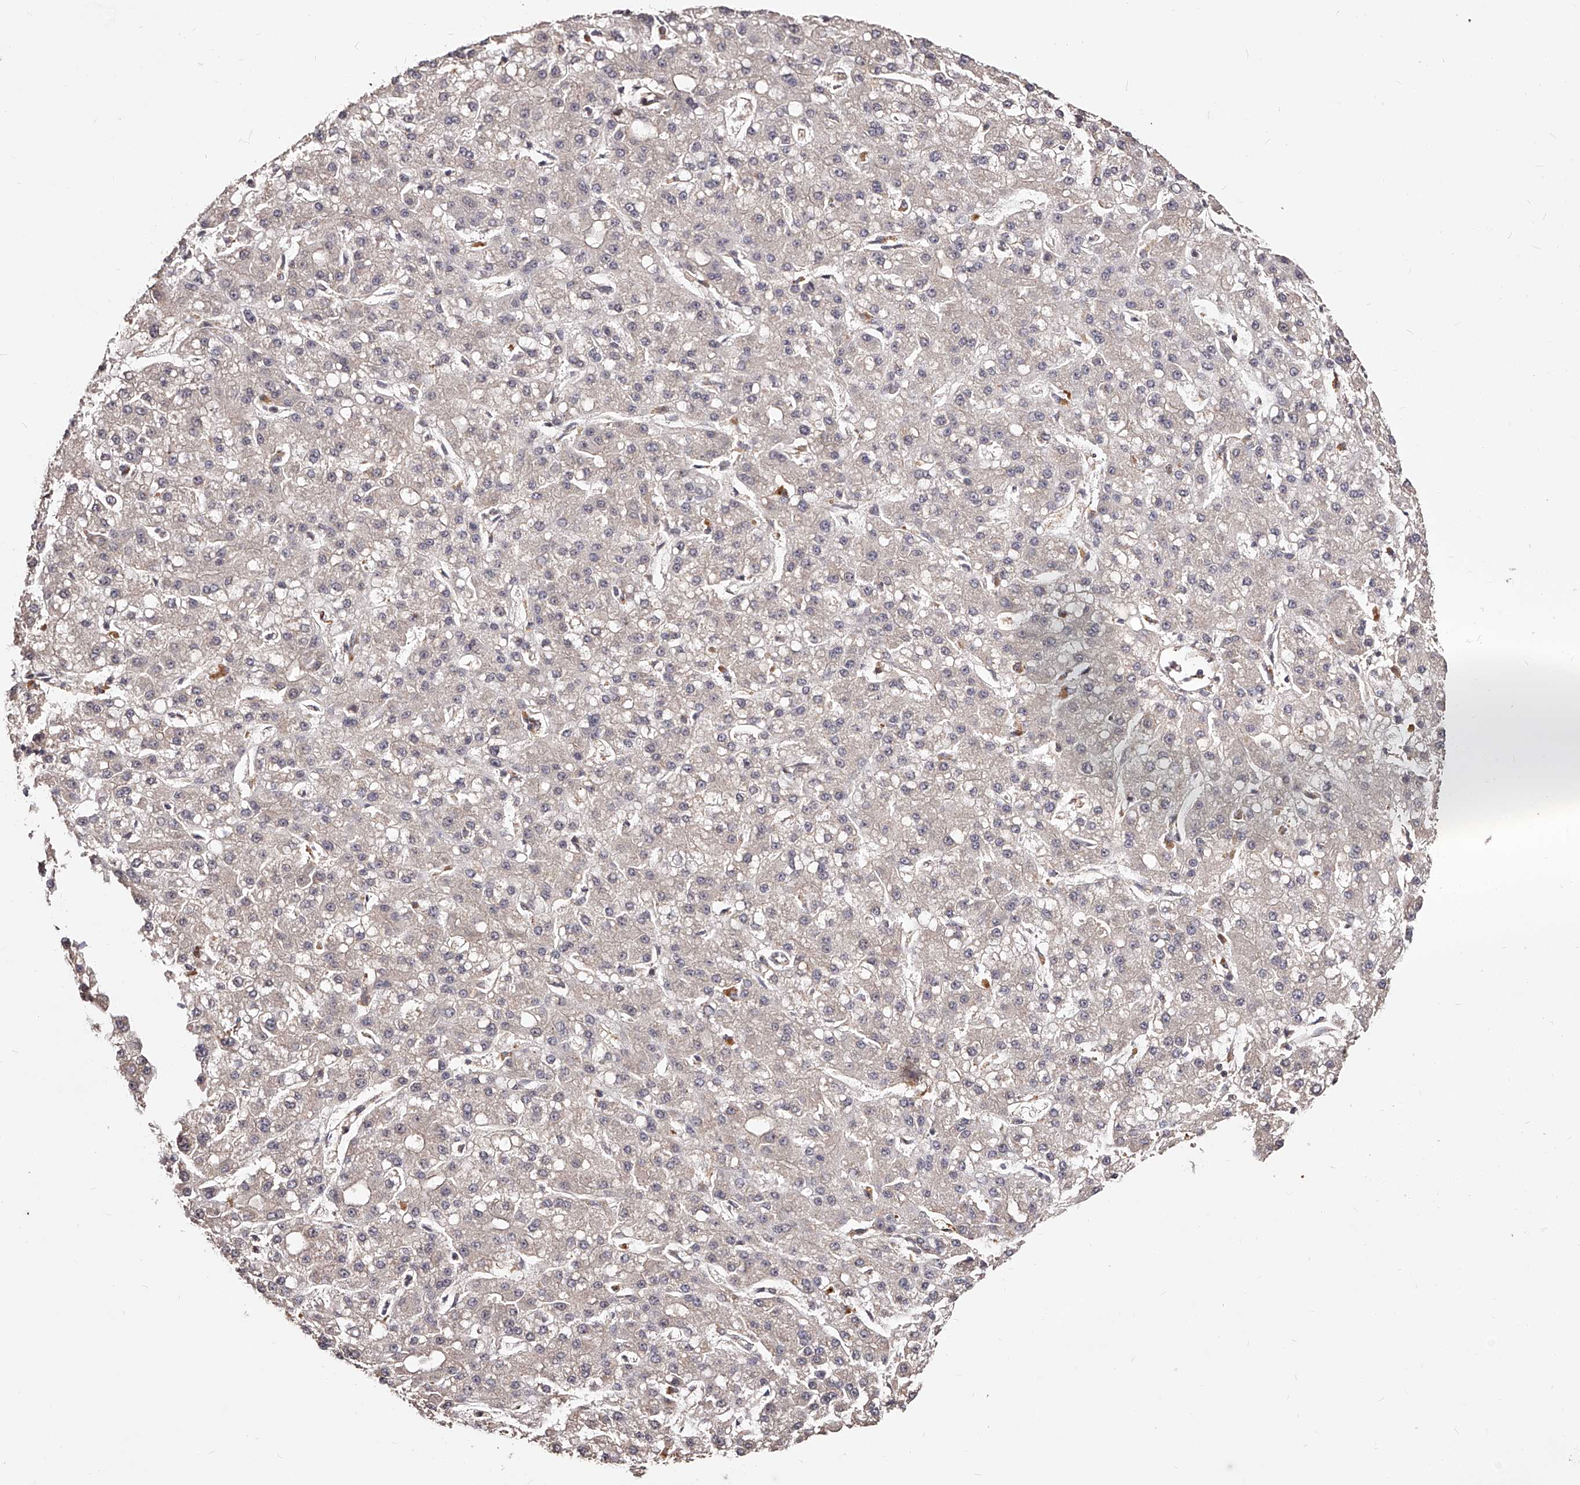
{"staining": {"intensity": "negative", "quantity": "none", "location": "none"}, "tissue": "liver cancer", "cell_type": "Tumor cells", "image_type": "cancer", "snomed": [{"axis": "morphology", "description": "Carcinoma, Hepatocellular, NOS"}, {"axis": "topography", "description": "Liver"}], "caption": "High magnification brightfield microscopy of liver hepatocellular carcinoma stained with DAB (3,3'-diaminobenzidine) (brown) and counterstained with hematoxylin (blue): tumor cells show no significant positivity.", "gene": "CUL7", "patient": {"sex": "male", "age": 67}}